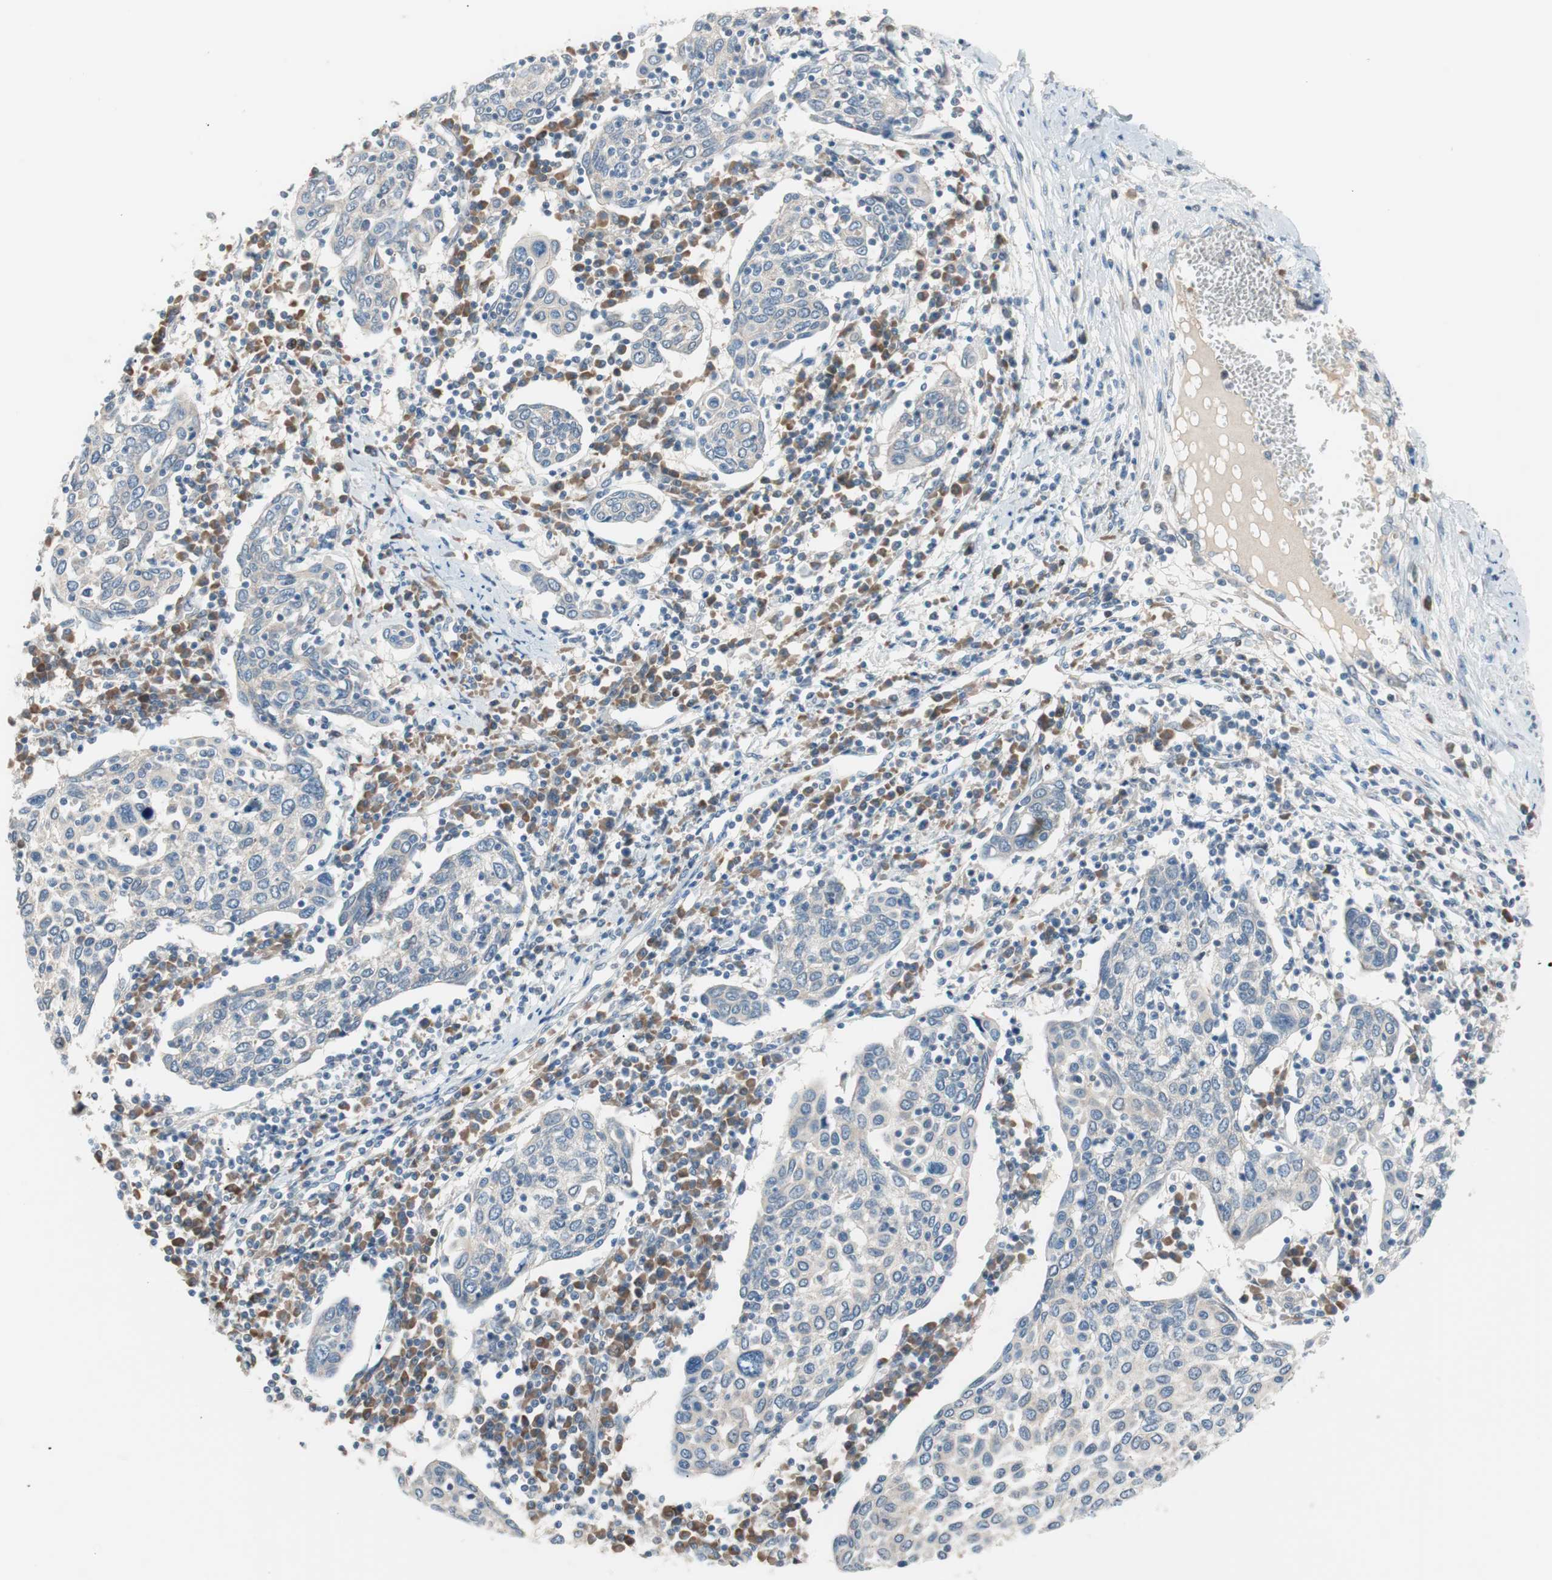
{"staining": {"intensity": "weak", "quantity": "<25%", "location": "cytoplasmic/membranous"}, "tissue": "cervical cancer", "cell_type": "Tumor cells", "image_type": "cancer", "snomed": [{"axis": "morphology", "description": "Squamous cell carcinoma, NOS"}, {"axis": "topography", "description": "Cervix"}], "caption": "Squamous cell carcinoma (cervical) stained for a protein using immunohistochemistry reveals no expression tumor cells.", "gene": "PCK1", "patient": {"sex": "female", "age": 40}}